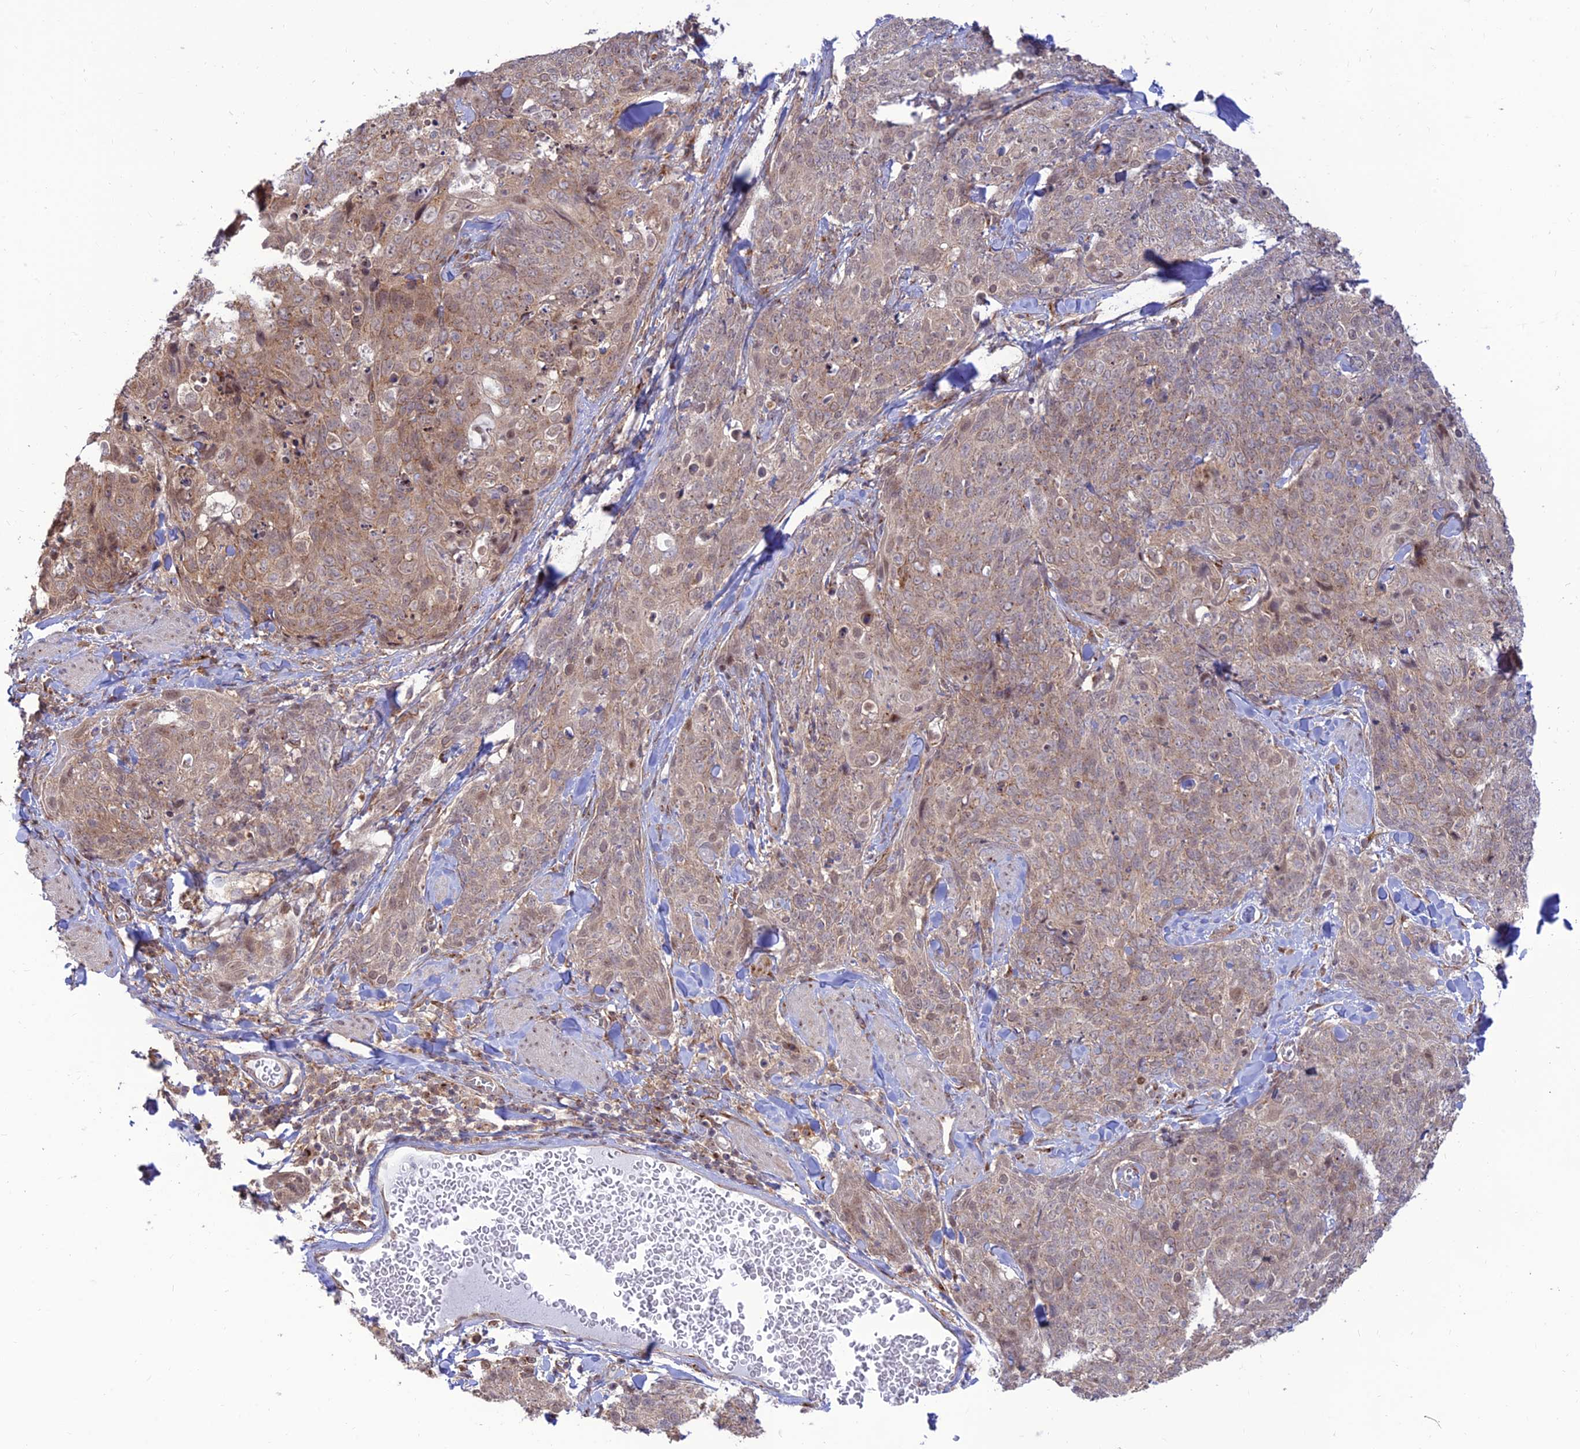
{"staining": {"intensity": "weak", "quantity": ">75%", "location": "cytoplasmic/membranous"}, "tissue": "skin cancer", "cell_type": "Tumor cells", "image_type": "cancer", "snomed": [{"axis": "morphology", "description": "Squamous cell carcinoma, NOS"}, {"axis": "topography", "description": "Skin"}, {"axis": "topography", "description": "Vulva"}], "caption": "Immunohistochemistry (IHC) of human skin cancer demonstrates low levels of weak cytoplasmic/membranous expression in about >75% of tumor cells. The staining was performed using DAB (3,3'-diaminobenzidine), with brown indicating positive protein expression. Nuclei are stained blue with hematoxylin.", "gene": "GOLGA3", "patient": {"sex": "female", "age": 85}}